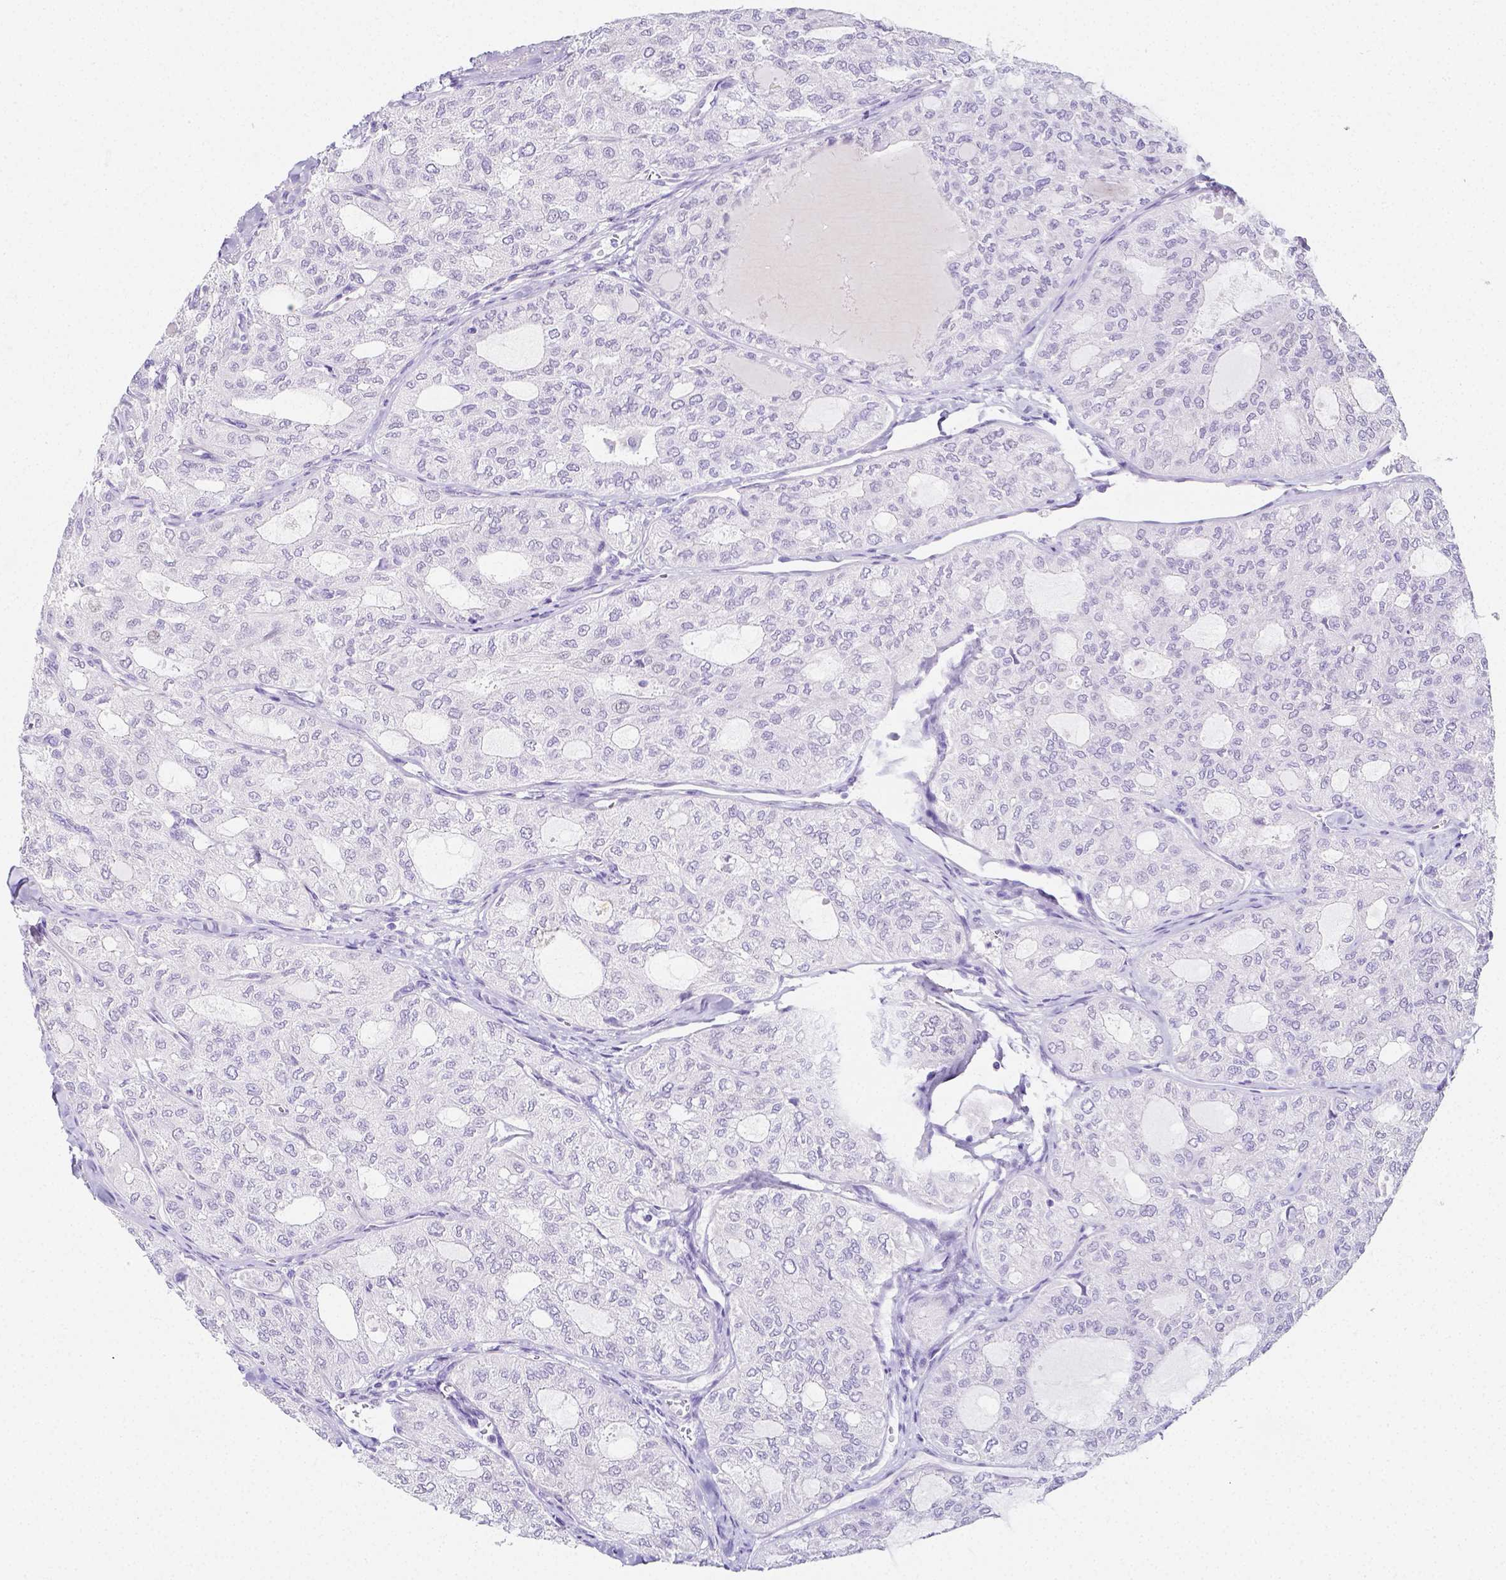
{"staining": {"intensity": "negative", "quantity": "none", "location": "none"}, "tissue": "thyroid cancer", "cell_type": "Tumor cells", "image_type": "cancer", "snomed": [{"axis": "morphology", "description": "Follicular adenoma carcinoma, NOS"}, {"axis": "topography", "description": "Thyroid gland"}], "caption": "A high-resolution histopathology image shows IHC staining of thyroid follicular adenoma carcinoma, which displays no significant positivity in tumor cells.", "gene": "ARHGAP36", "patient": {"sex": "male", "age": 75}}